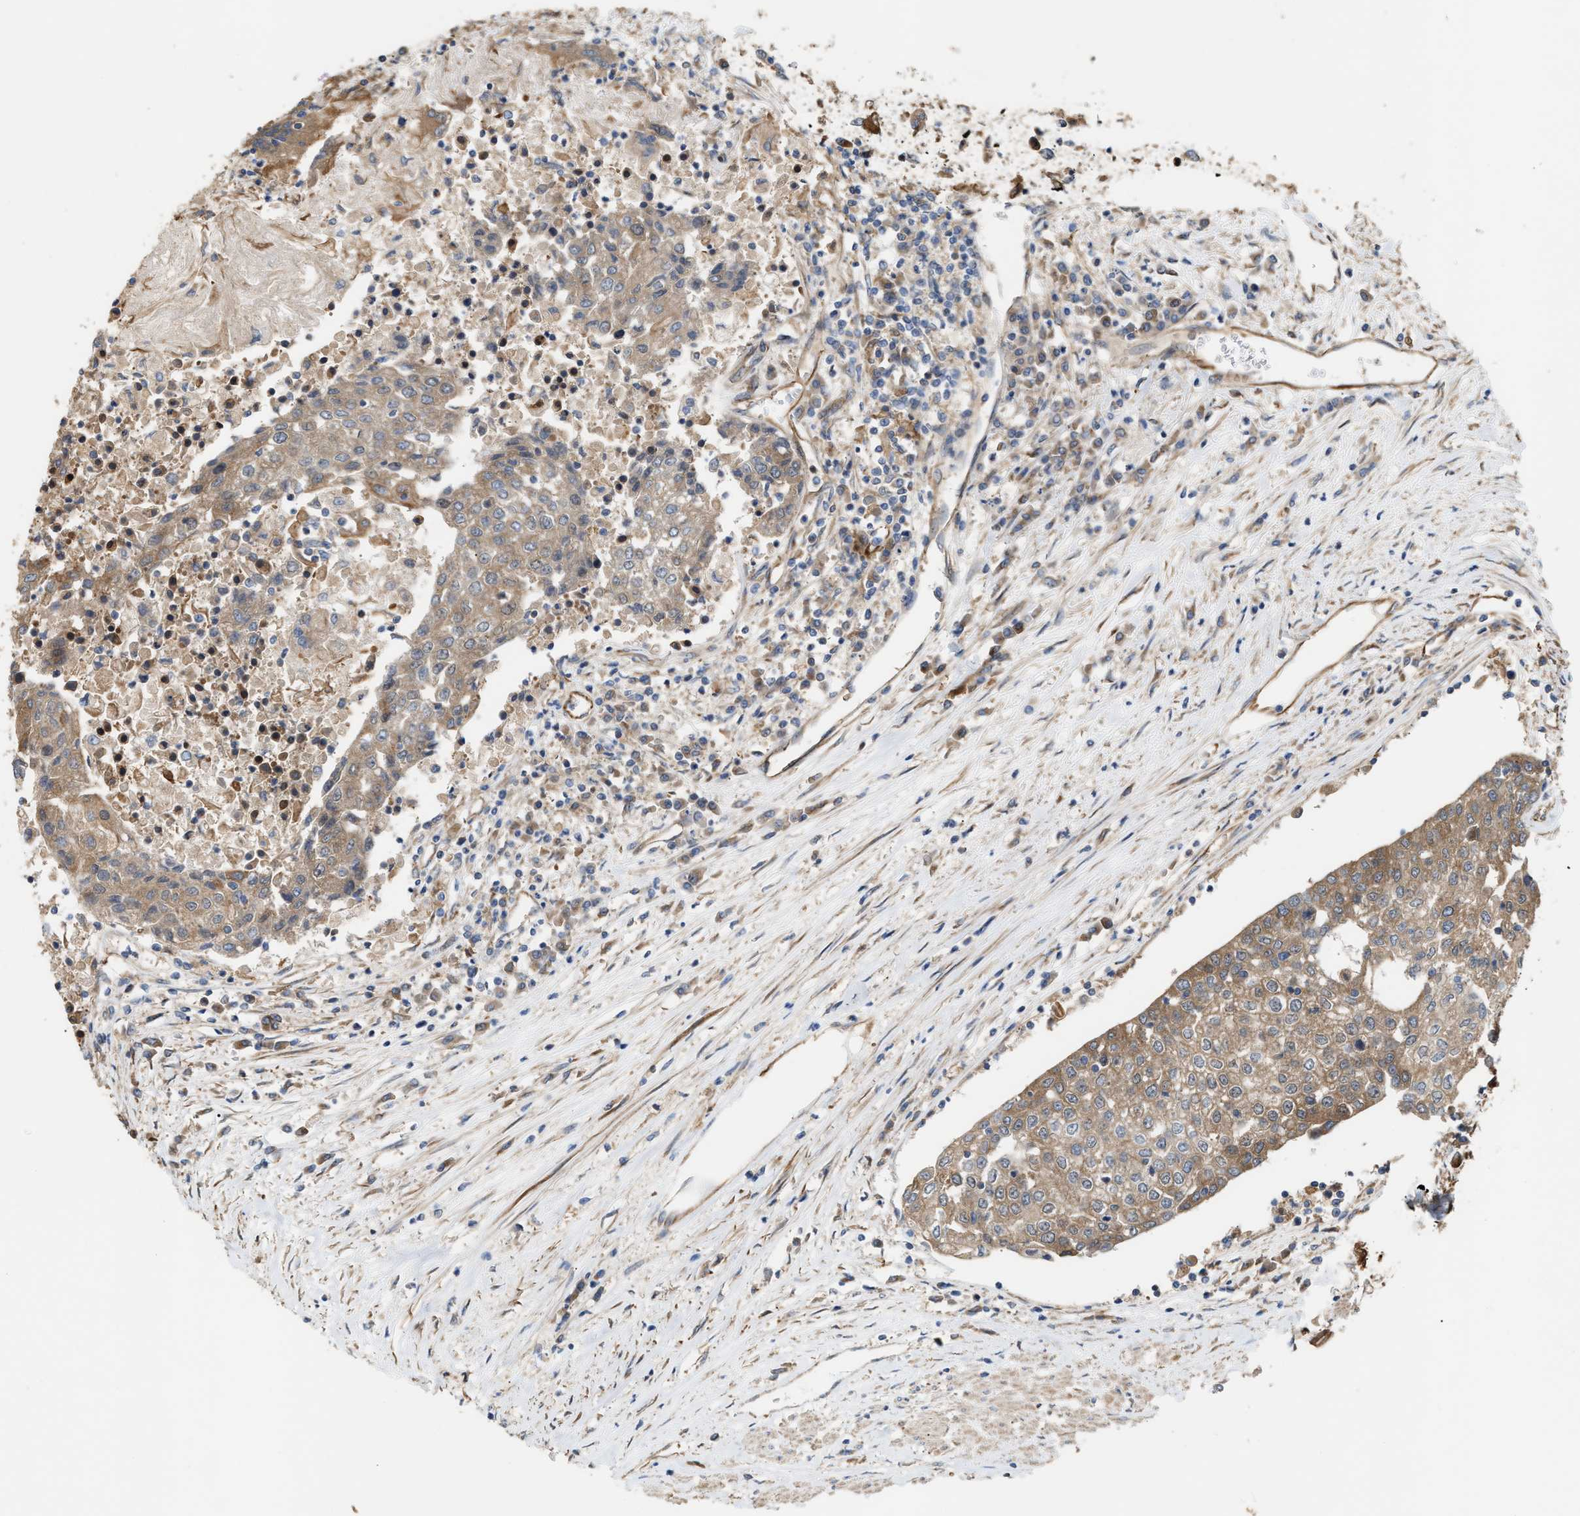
{"staining": {"intensity": "moderate", "quantity": ">75%", "location": "cytoplasmic/membranous"}, "tissue": "urothelial cancer", "cell_type": "Tumor cells", "image_type": "cancer", "snomed": [{"axis": "morphology", "description": "Urothelial carcinoma, High grade"}, {"axis": "topography", "description": "Urinary bladder"}], "caption": "A micrograph of urothelial cancer stained for a protein demonstrates moderate cytoplasmic/membranous brown staining in tumor cells.", "gene": "EPS15L1", "patient": {"sex": "female", "age": 85}}